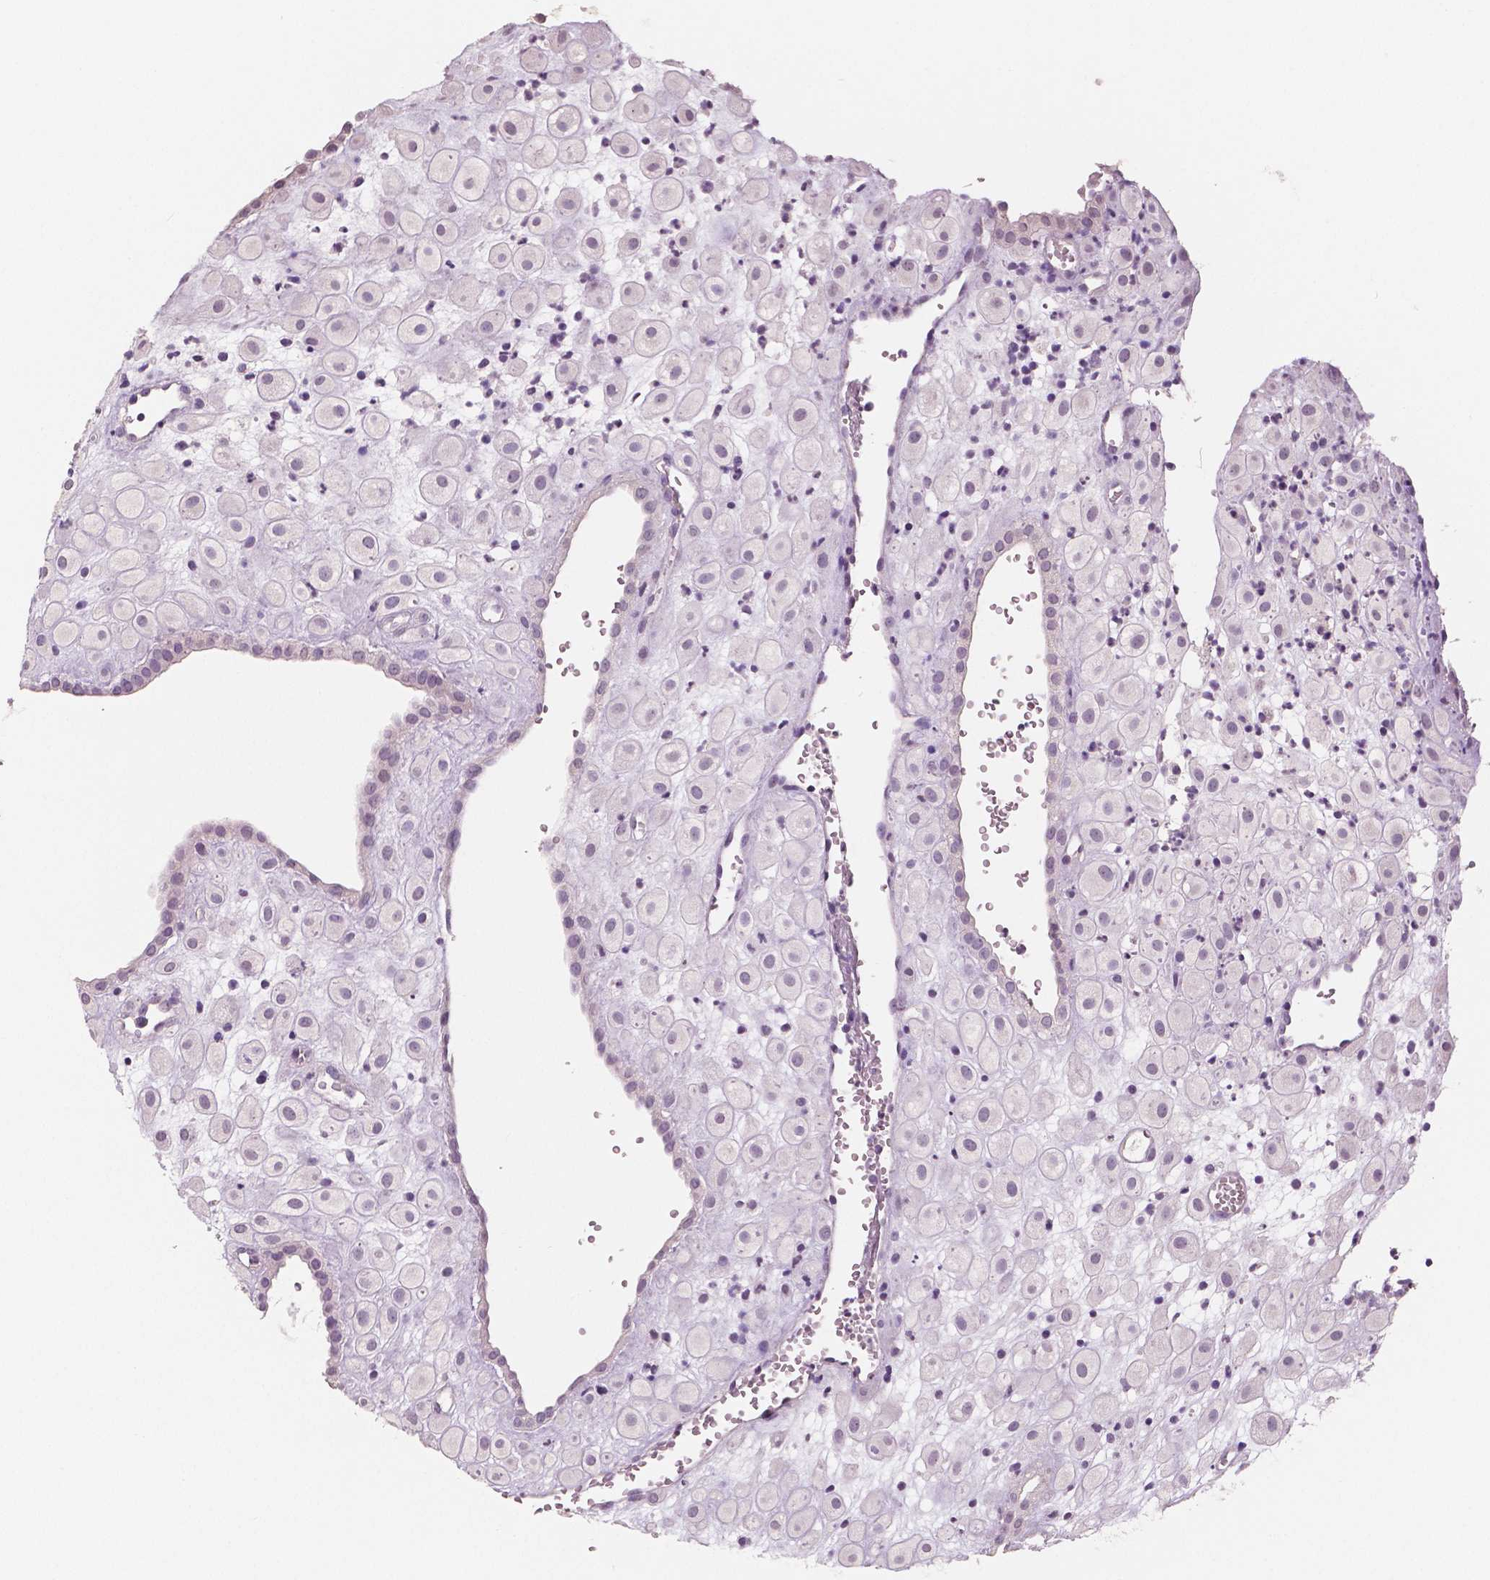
{"staining": {"intensity": "negative", "quantity": "none", "location": "none"}, "tissue": "placenta", "cell_type": "Decidual cells", "image_type": "normal", "snomed": [{"axis": "morphology", "description": "Normal tissue, NOS"}, {"axis": "topography", "description": "Placenta"}], "caption": "Immunohistochemical staining of benign human placenta demonstrates no significant staining in decidual cells.", "gene": "NECAB1", "patient": {"sex": "female", "age": 24}}